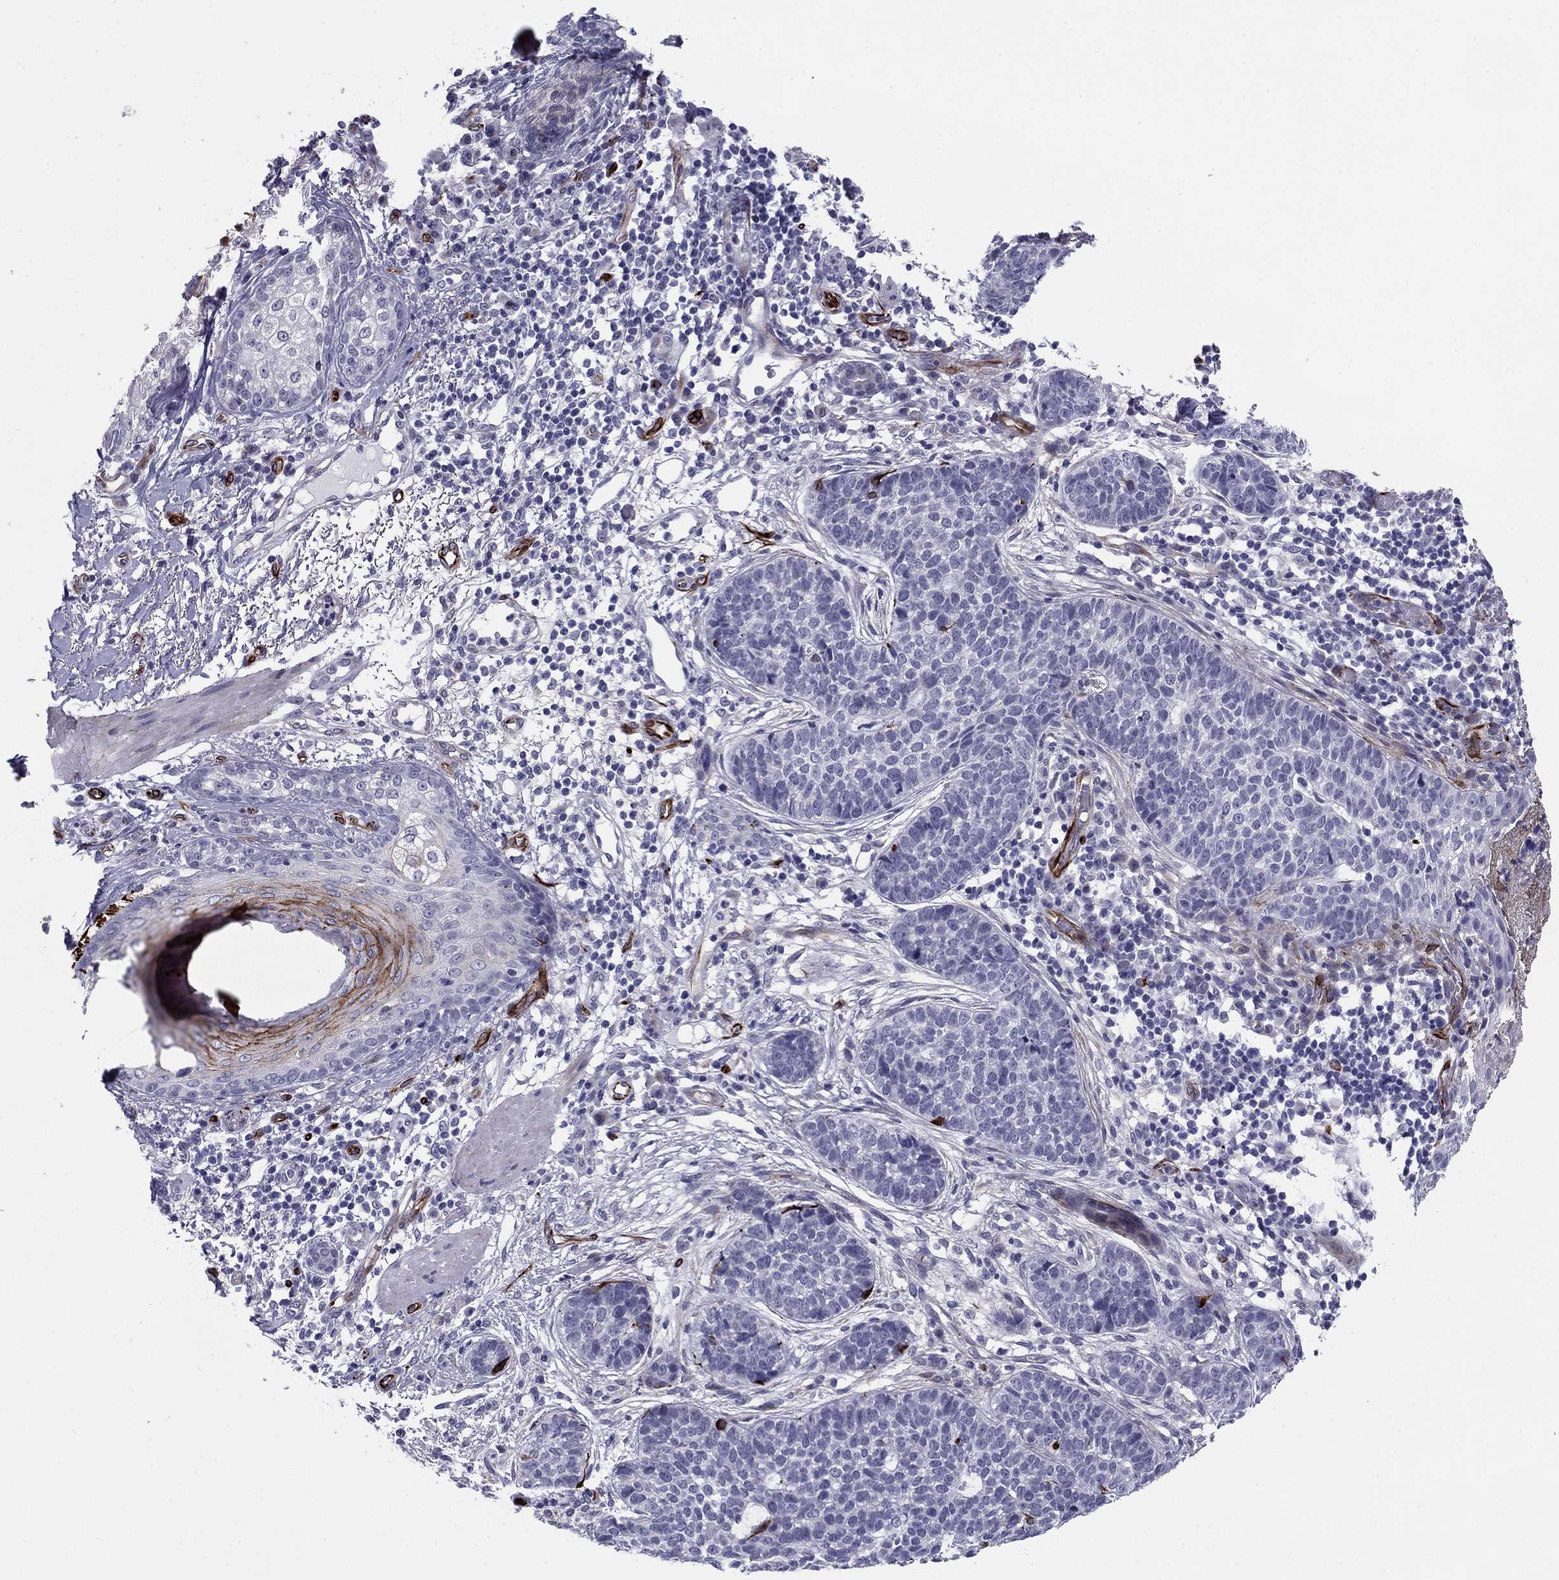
{"staining": {"intensity": "negative", "quantity": "none", "location": "none"}, "tissue": "skin cancer", "cell_type": "Tumor cells", "image_type": "cancer", "snomed": [{"axis": "morphology", "description": "Squamous cell carcinoma, NOS"}, {"axis": "topography", "description": "Skin"}], "caption": "An image of human squamous cell carcinoma (skin) is negative for staining in tumor cells.", "gene": "ANKS4B", "patient": {"sex": "male", "age": 88}}